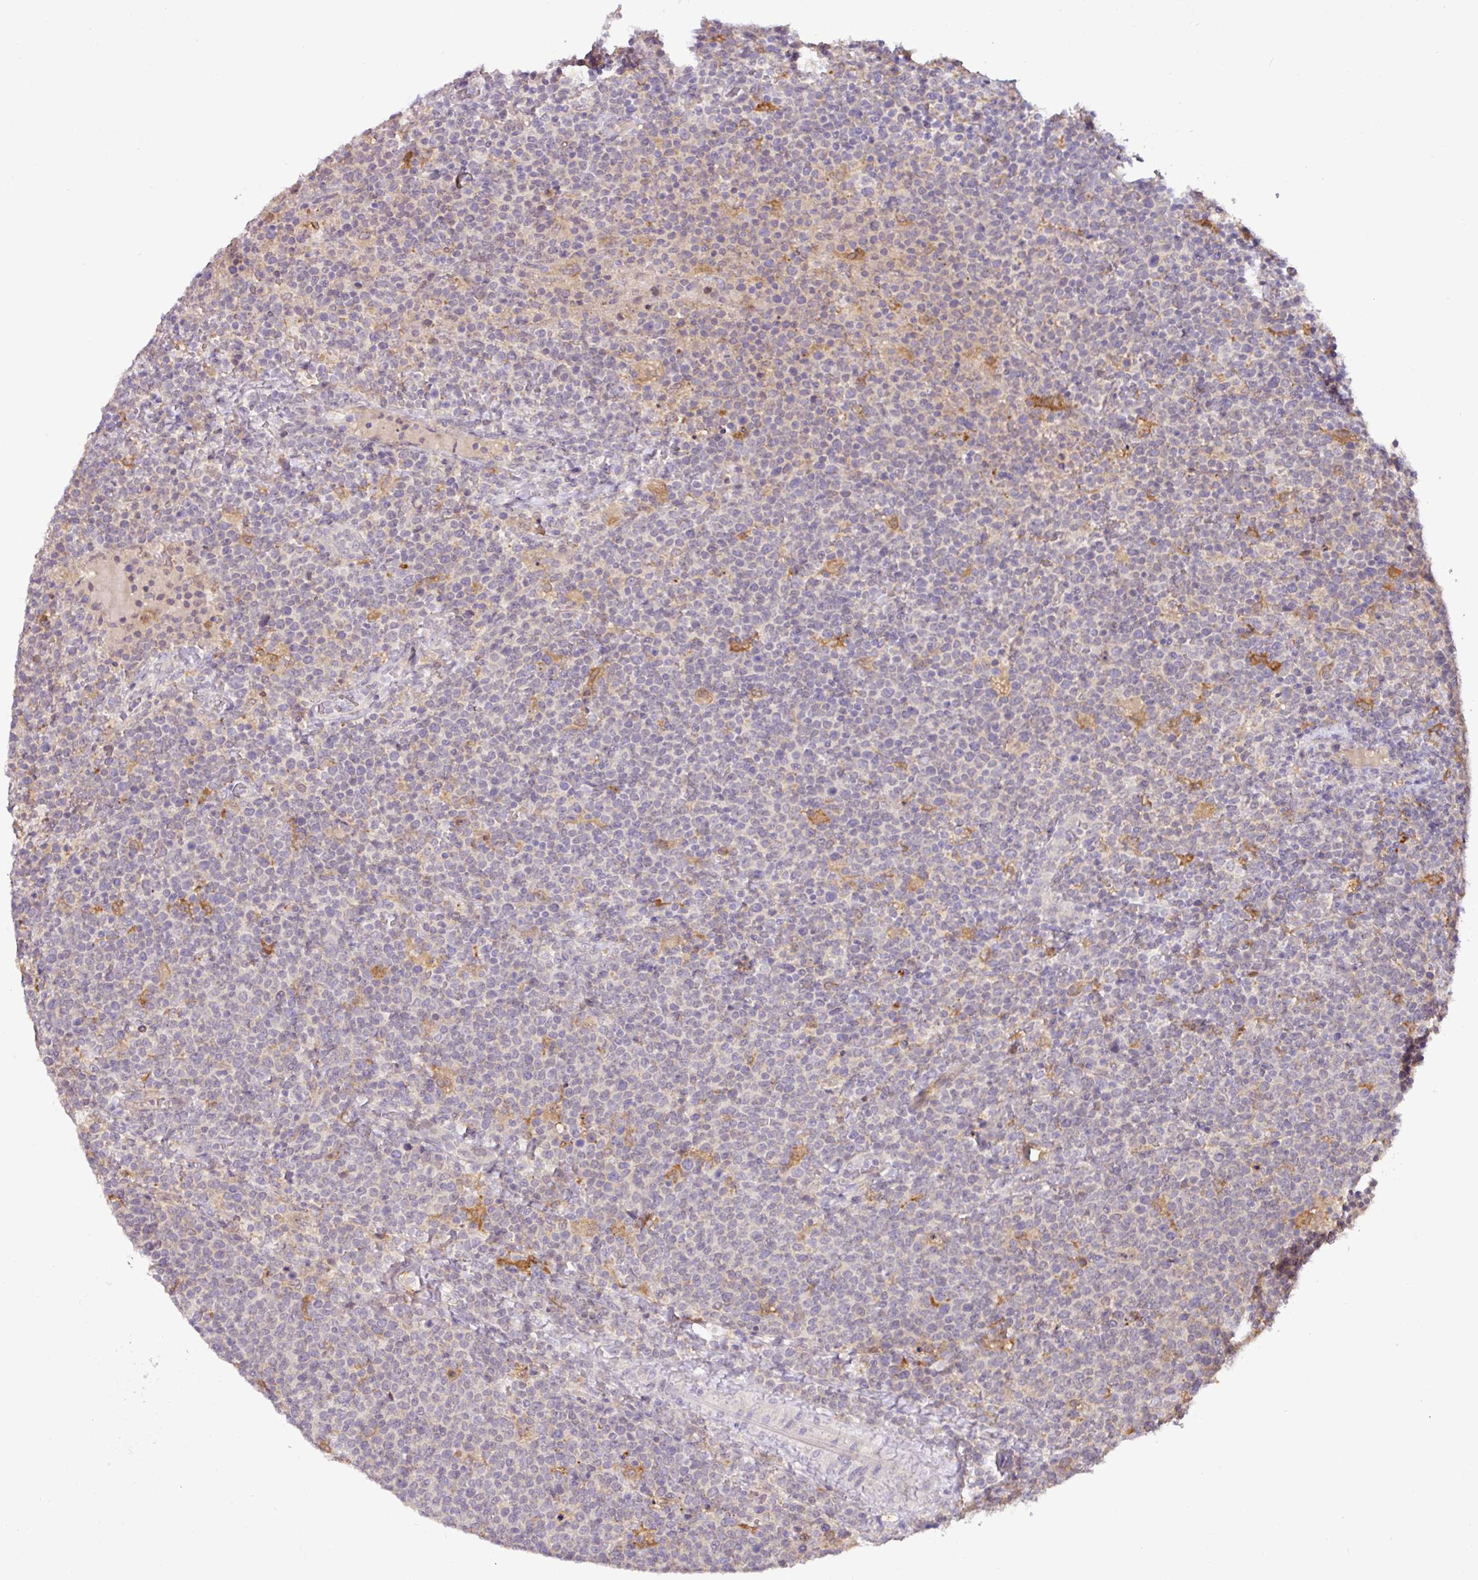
{"staining": {"intensity": "negative", "quantity": "none", "location": "none"}, "tissue": "lymphoma", "cell_type": "Tumor cells", "image_type": "cancer", "snomed": [{"axis": "morphology", "description": "Malignant lymphoma, non-Hodgkin's type, High grade"}, {"axis": "topography", "description": "Lymph node"}], "caption": "Image shows no protein staining in tumor cells of lymphoma tissue.", "gene": "GCNT7", "patient": {"sex": "male", "age": 61}}